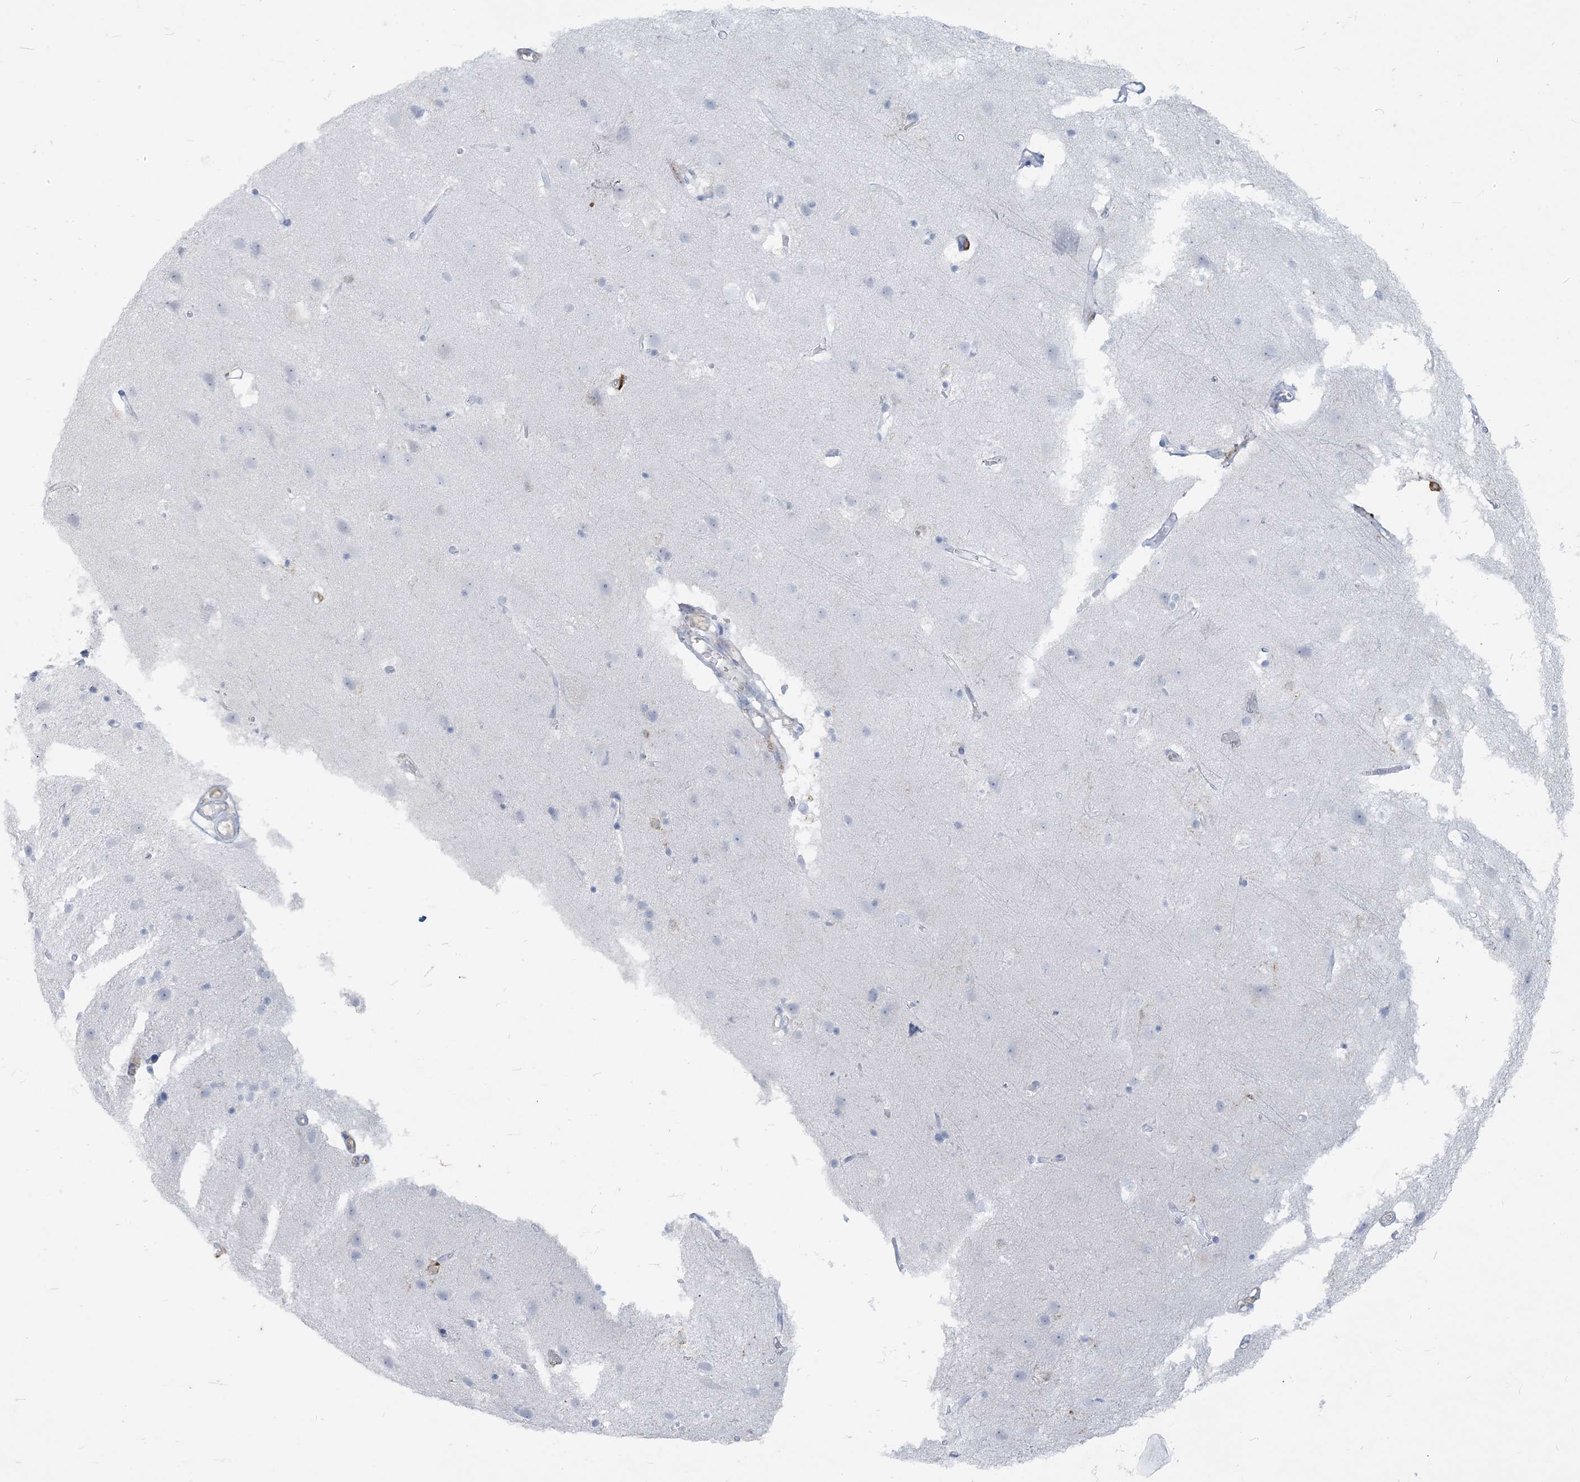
{"staining": {"intensity": "negative", "quantity": "none", "location": "none"}, "tissue": "cerebral cortex", "cell_type": "Endothelial cells", "image_type": "normal", "snomed": [{"axis": "morphology", "description": "Normal tissue, NOS"}, {"axis": "topography", "description": "Cerebral cortex"}], "caption": "High magnification brightfield microscopy of benign cerebral cortex stained with DAB (brown) and counterstained with hematoxylin (blue): endothelial cells show no significant positivity. (Brightfield microscopy of DAB immunohistochemistry at high magnification).", "gene": "HLA", "patient": {"sex": "male", "age": 54}}